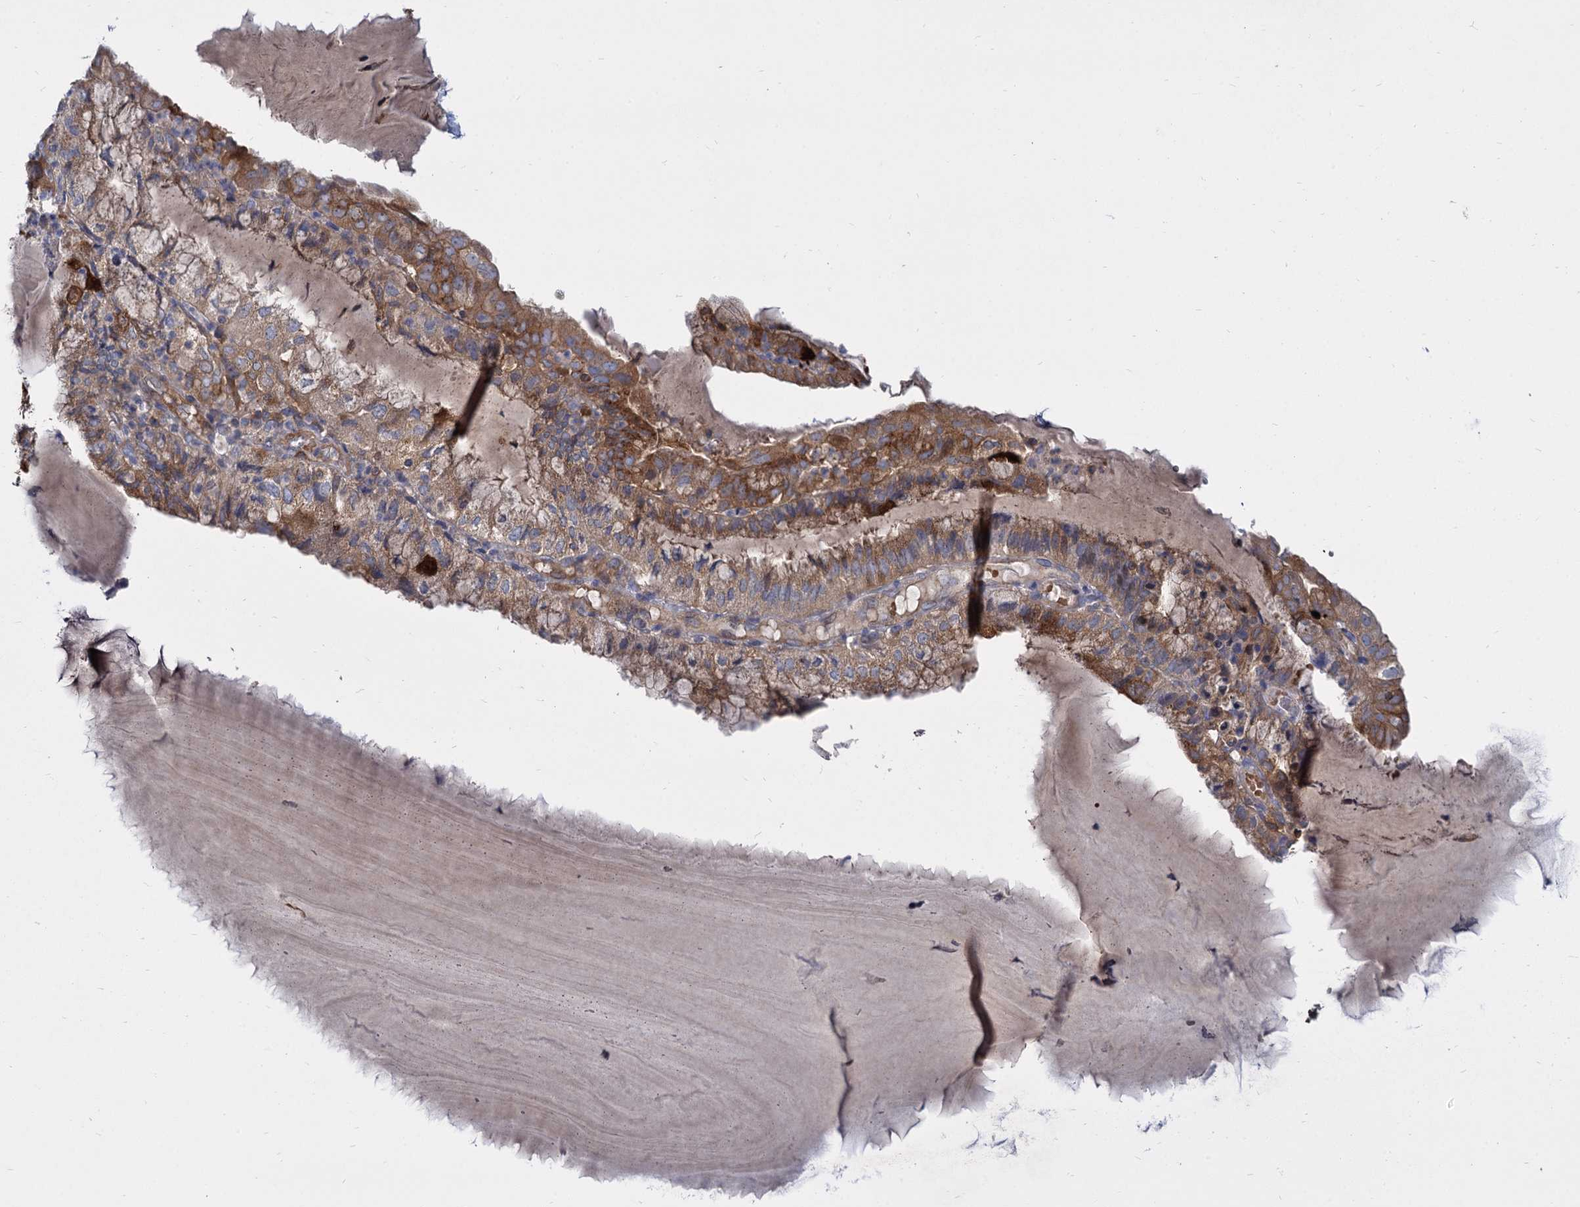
{"staining": {"intensity": "moderate", "quantity": ">75%", "location": "cytoplasmic/membranous"}, "tissue": "endometrial cancer", "cell_type": "Tumor cells", "image_type": "cancer", "snomed": [{"axis": "morphology", "description": "Adenocarcinoma, NOS"}, {"axis": "topography", "description": "Endometrium"}], "caption": "Protein analysis of adenocarcinoma (endometrial) tissue shows moderate cytoplasmic/membranous staining in approximately >75% of tumor cells. (IHC, brightfield microscopy, high magnification).", "gene": "GCLC", "patient": {"sex": "female", "age": 81}}